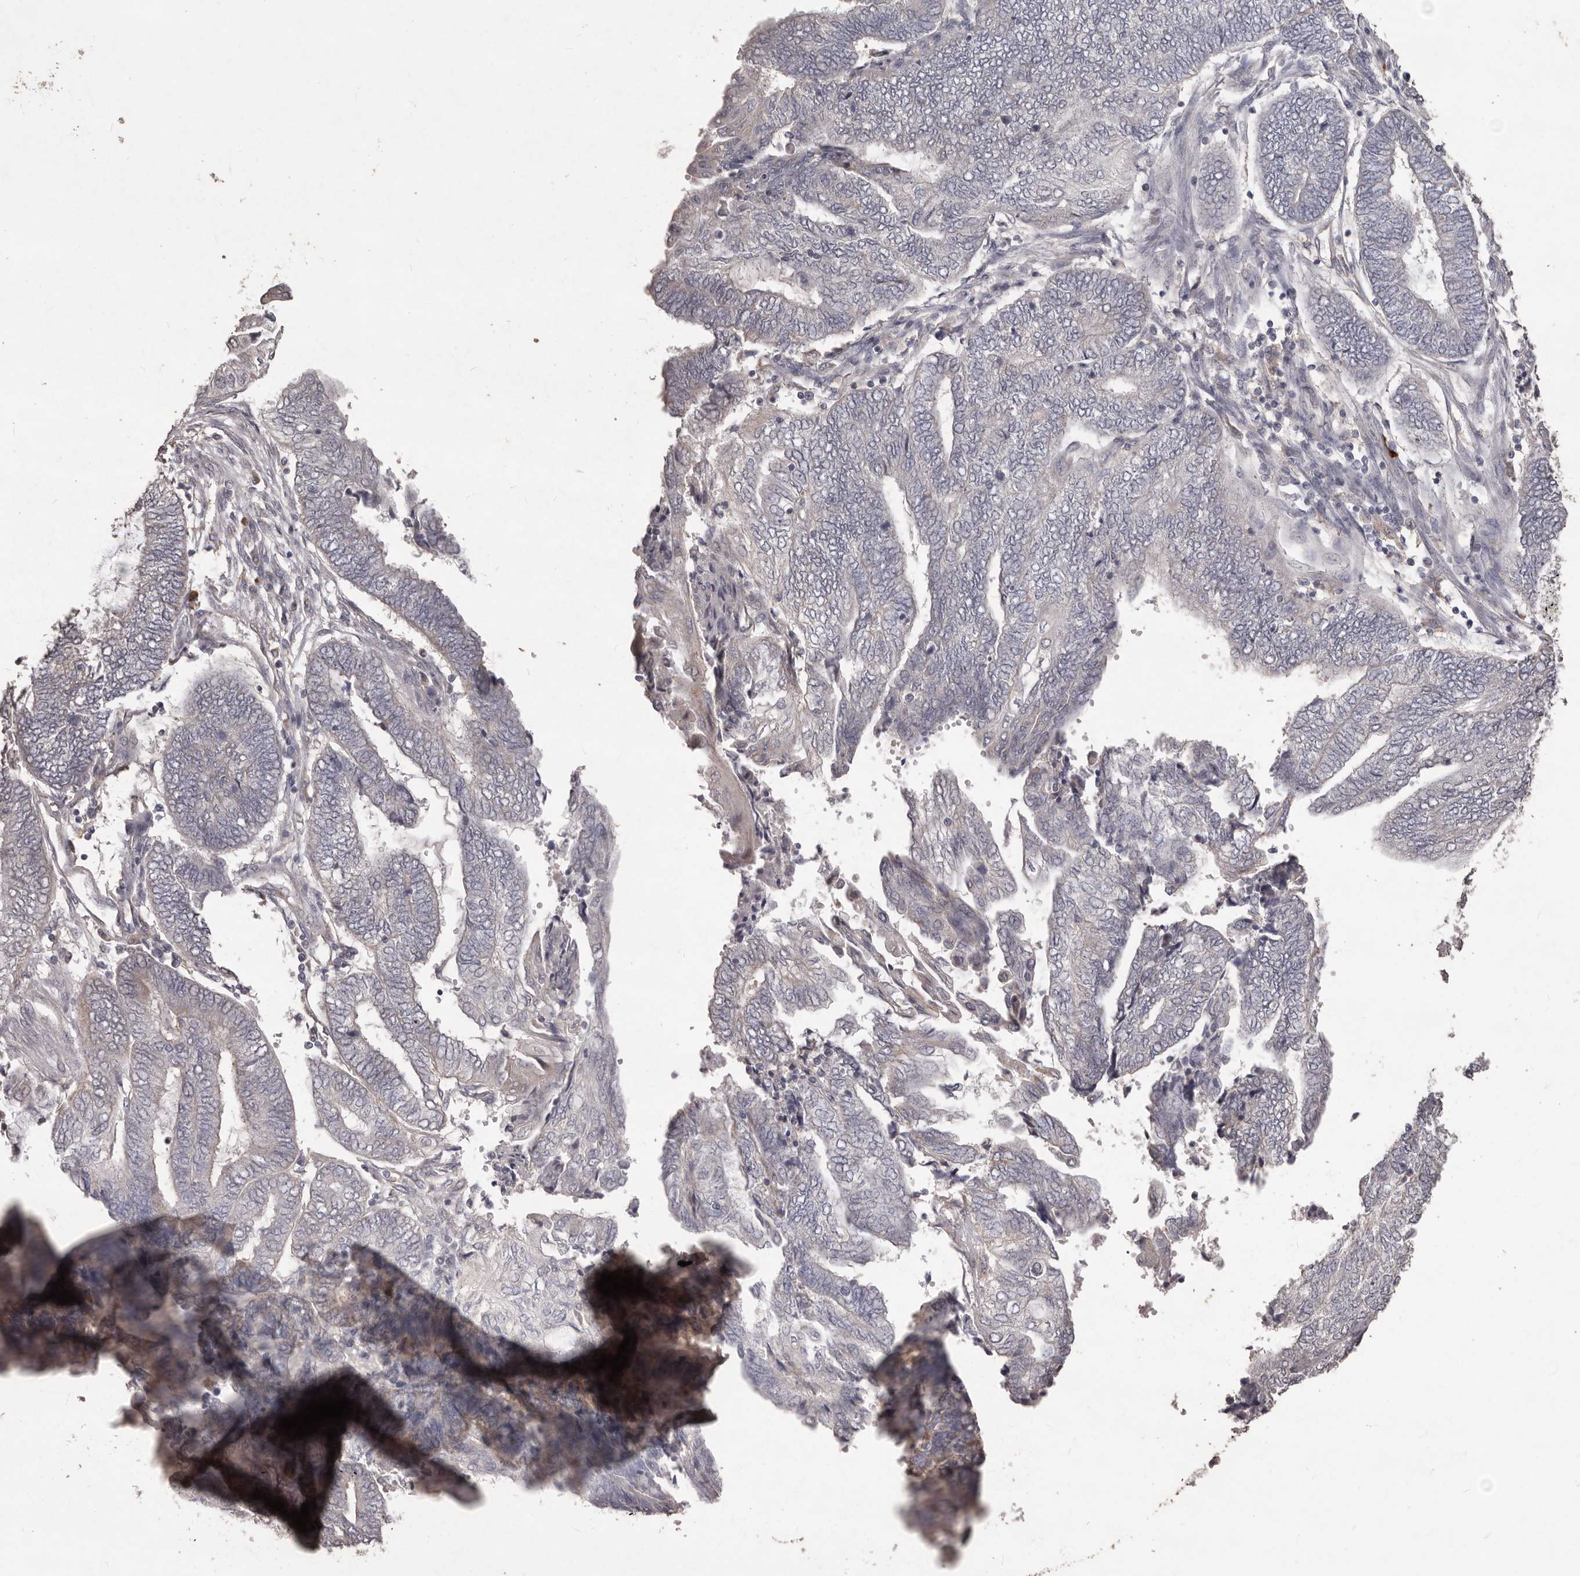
{"staining": {"intensity": "negative", "quantity": "none", "location": "none"}, "tissue": "endometrial cancer", "cell_type": "Tumor cells", "image_type": "cancer", "snomed": [{"axis": "morphology", "description": "Adenocarcinoma, NOS"}, {"axis": "topography", "description": "Uterus"}, {"axis": "topography", "description": "Endometrium"}], "caption": "Tumor cells are negative for brown protein staining in endometrial adenocarcinoma.", "gene": "PRSS27", "patient": {"sex": "female", "age": 70}}